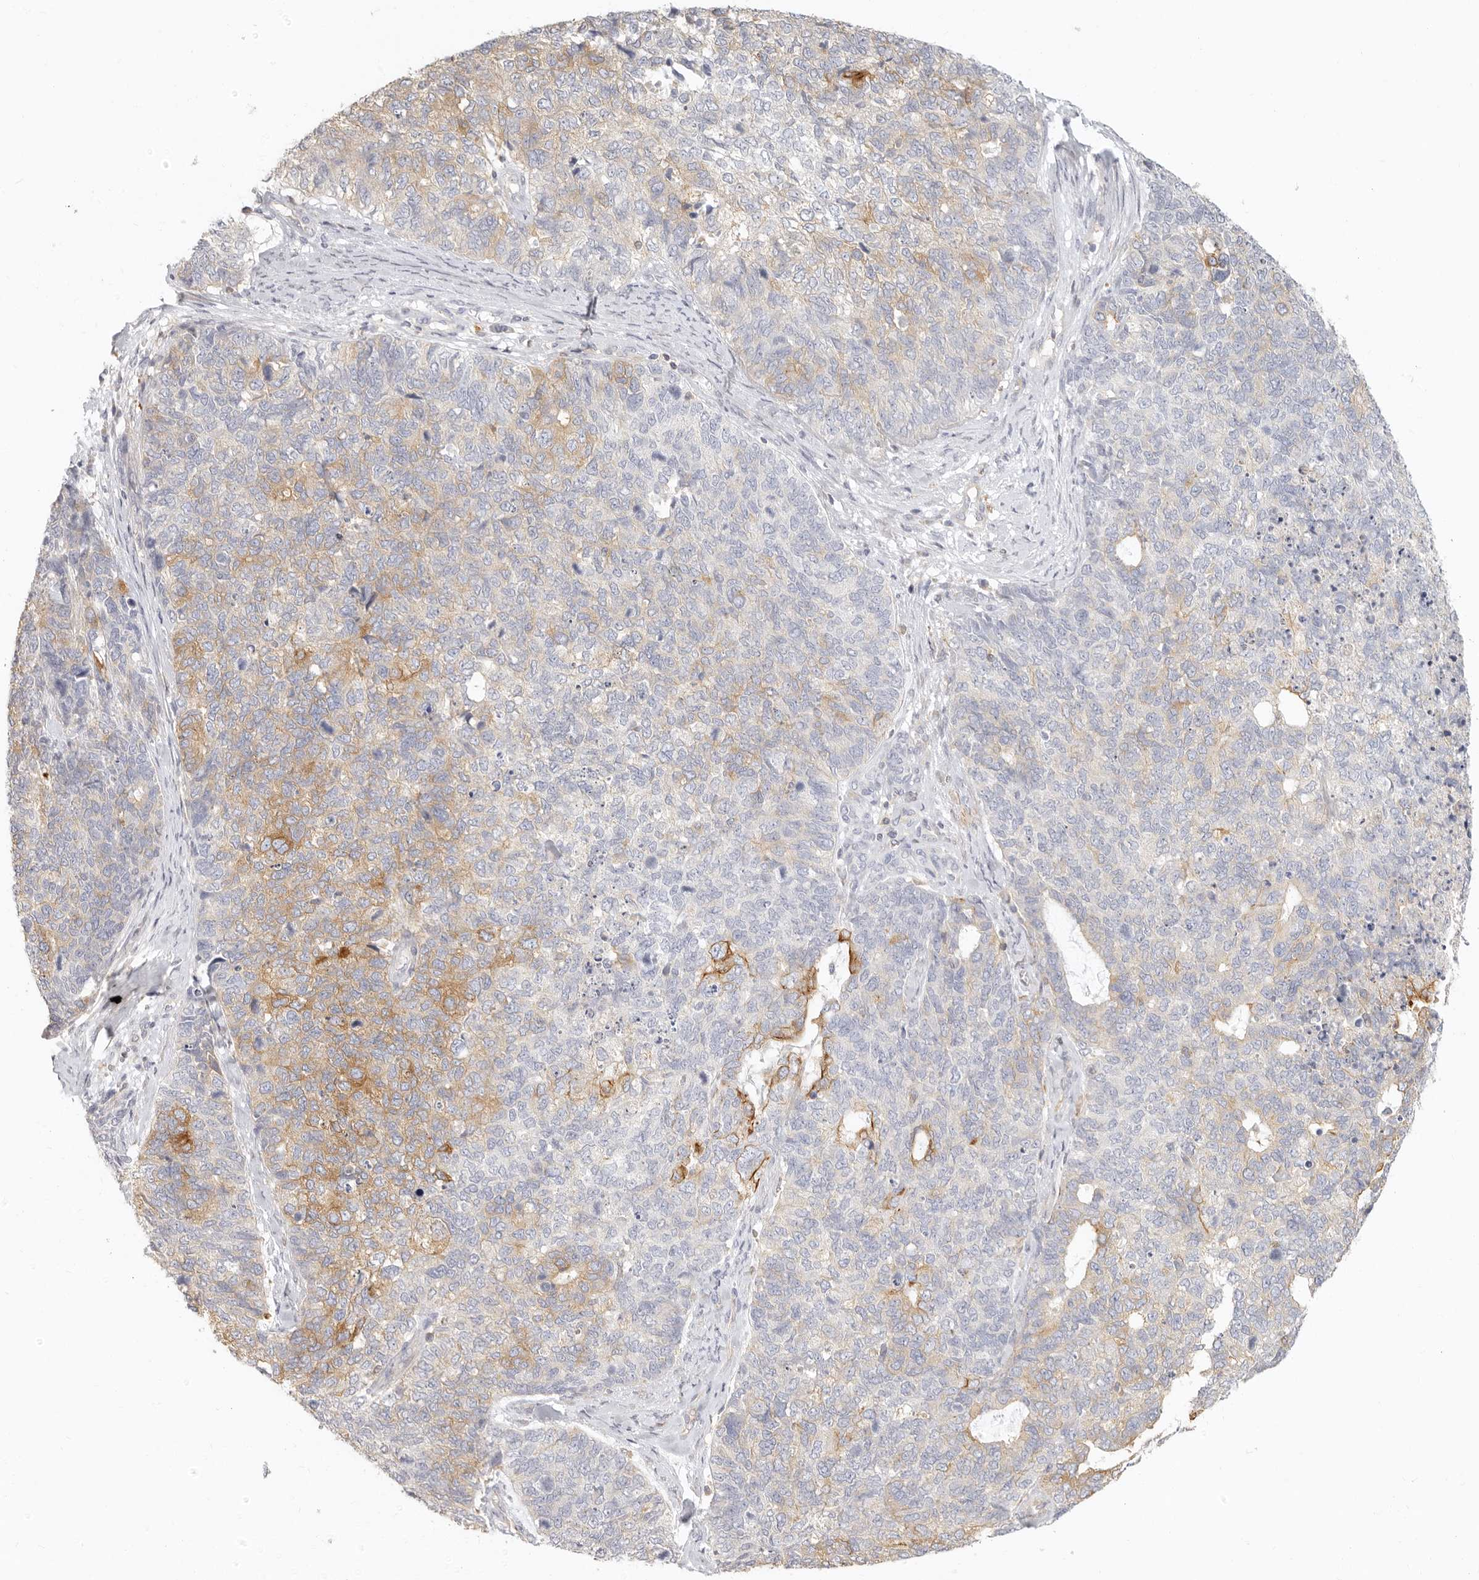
{"staining": {"intensity": "moderate", "quantity": "25%-75%", "location": "cytoplasmic/membranous"}, "tissue": "cervical cancer", "cell_type": "Tumor cells", "image_type": "cancer", "snomed": [{"axis": "morphology", "description": "Squamous cell carcinoma, NOS"}, {"axis": "topography", "description": "Cervix"}], "caption": "Immunohistochemical staining of cervical cancer (squamous cell carcinoma) shows moderate cytoplasmic/membranous protein expression in about 25%-75% of tumor cells.", "gene": "NIBAN1", "patient": {"sex": "female", "age": 63}}